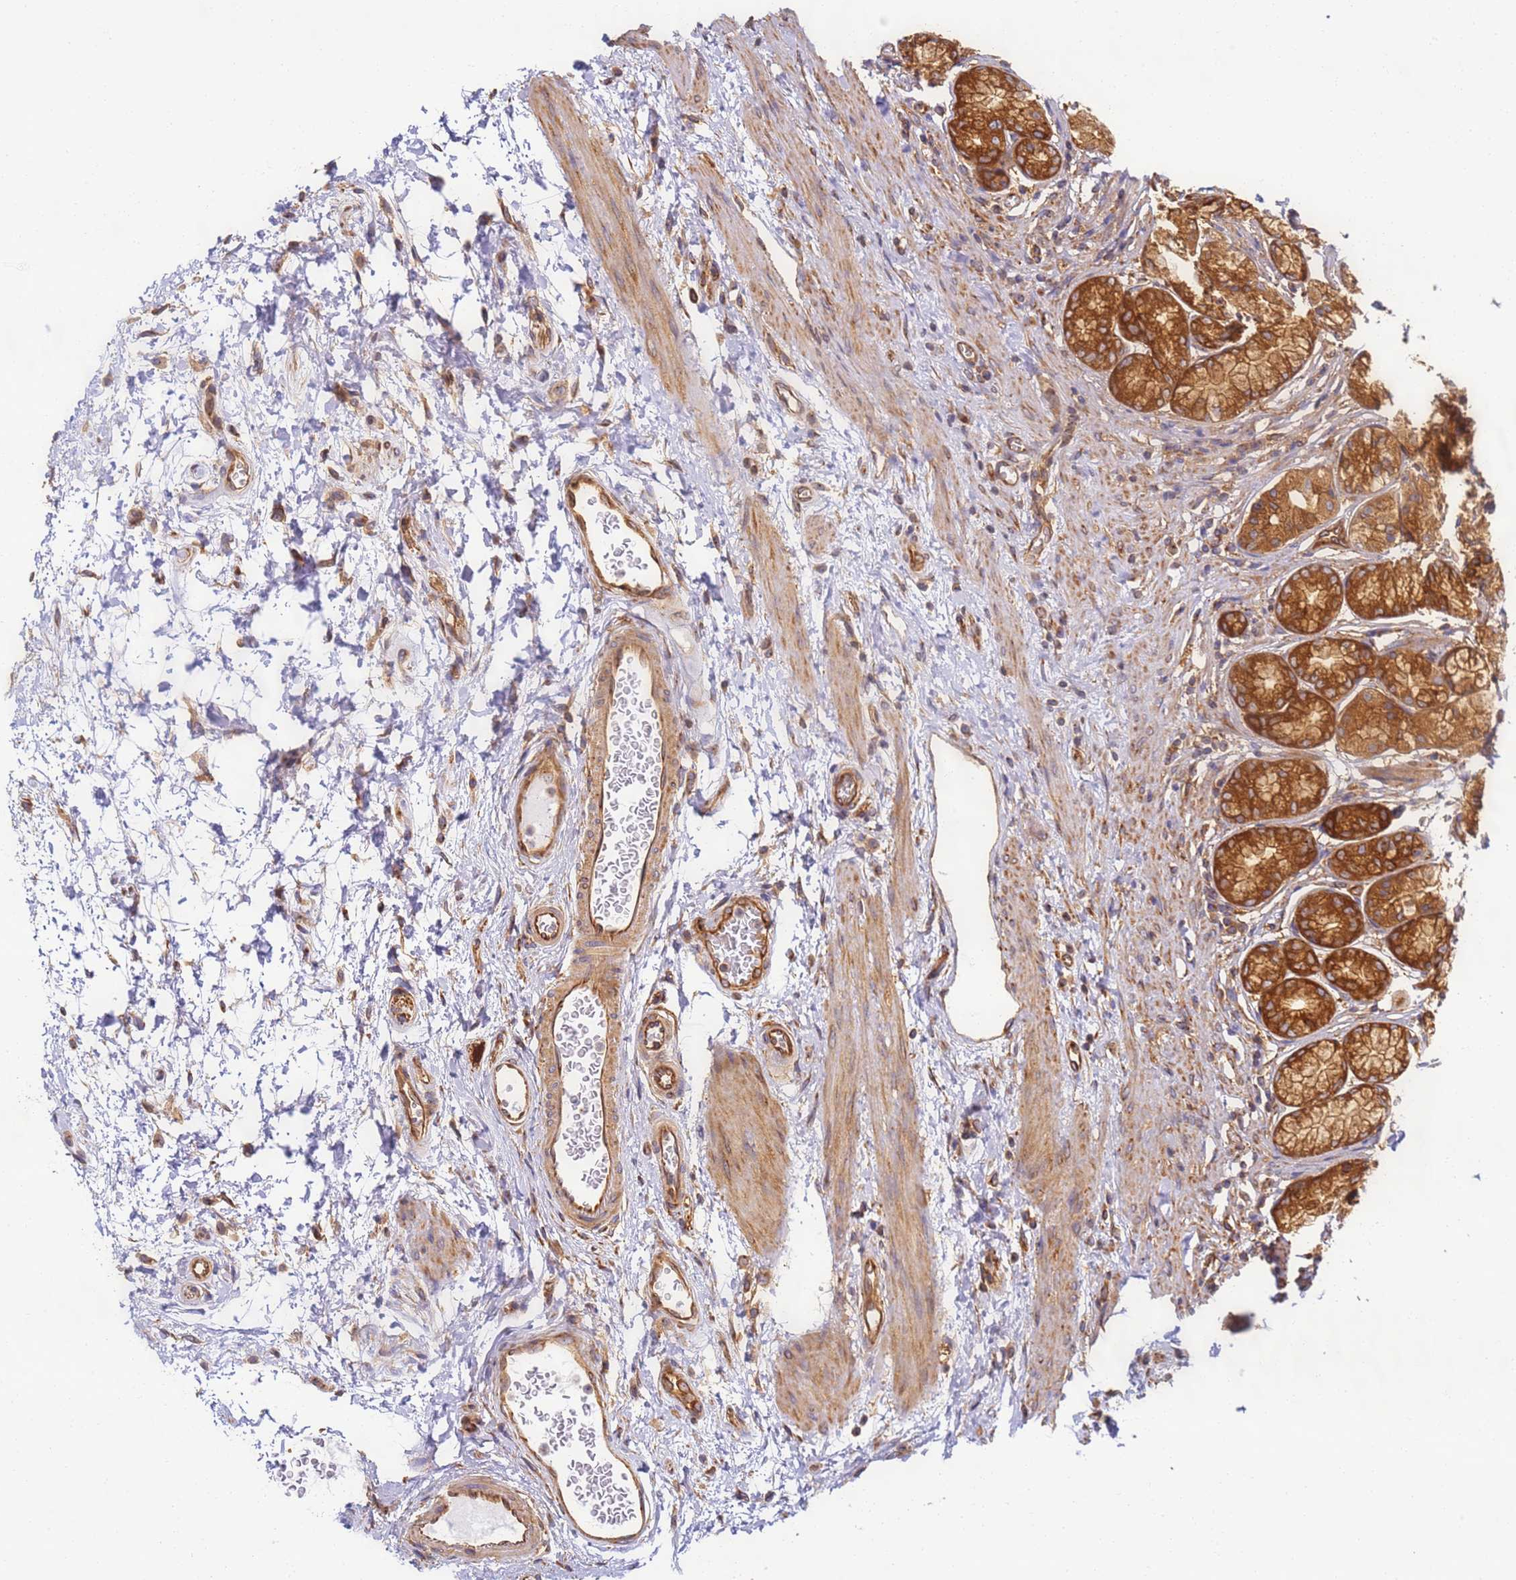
{"staining": {"intensity": "strong", "quantity": ">75%", "location": "cytoplasmic/membranous"}, "tissue": "stomach", "cell_type": "Glandular cells", "image_type": "normal", "snomed": [{"axis": "morphology", "description": "Normal tissue, NOS"}, {"axis": "morphology", "description": "Adenocarcinoma, NOS"}, {"axis": "morphology", "description": "Adenocarcinoma, High grade"}, {"axis": "topography", "description": "Stomach, upper"}, {"axis": "topography", "description": "Stomach"}], "caption": "Strong cytoplasmic/membranous protein staining is seen in about >75% of glandular cells in stomach.", "gene": "DYNC1I2", "patient": {"sex": "female", "age": 65}}